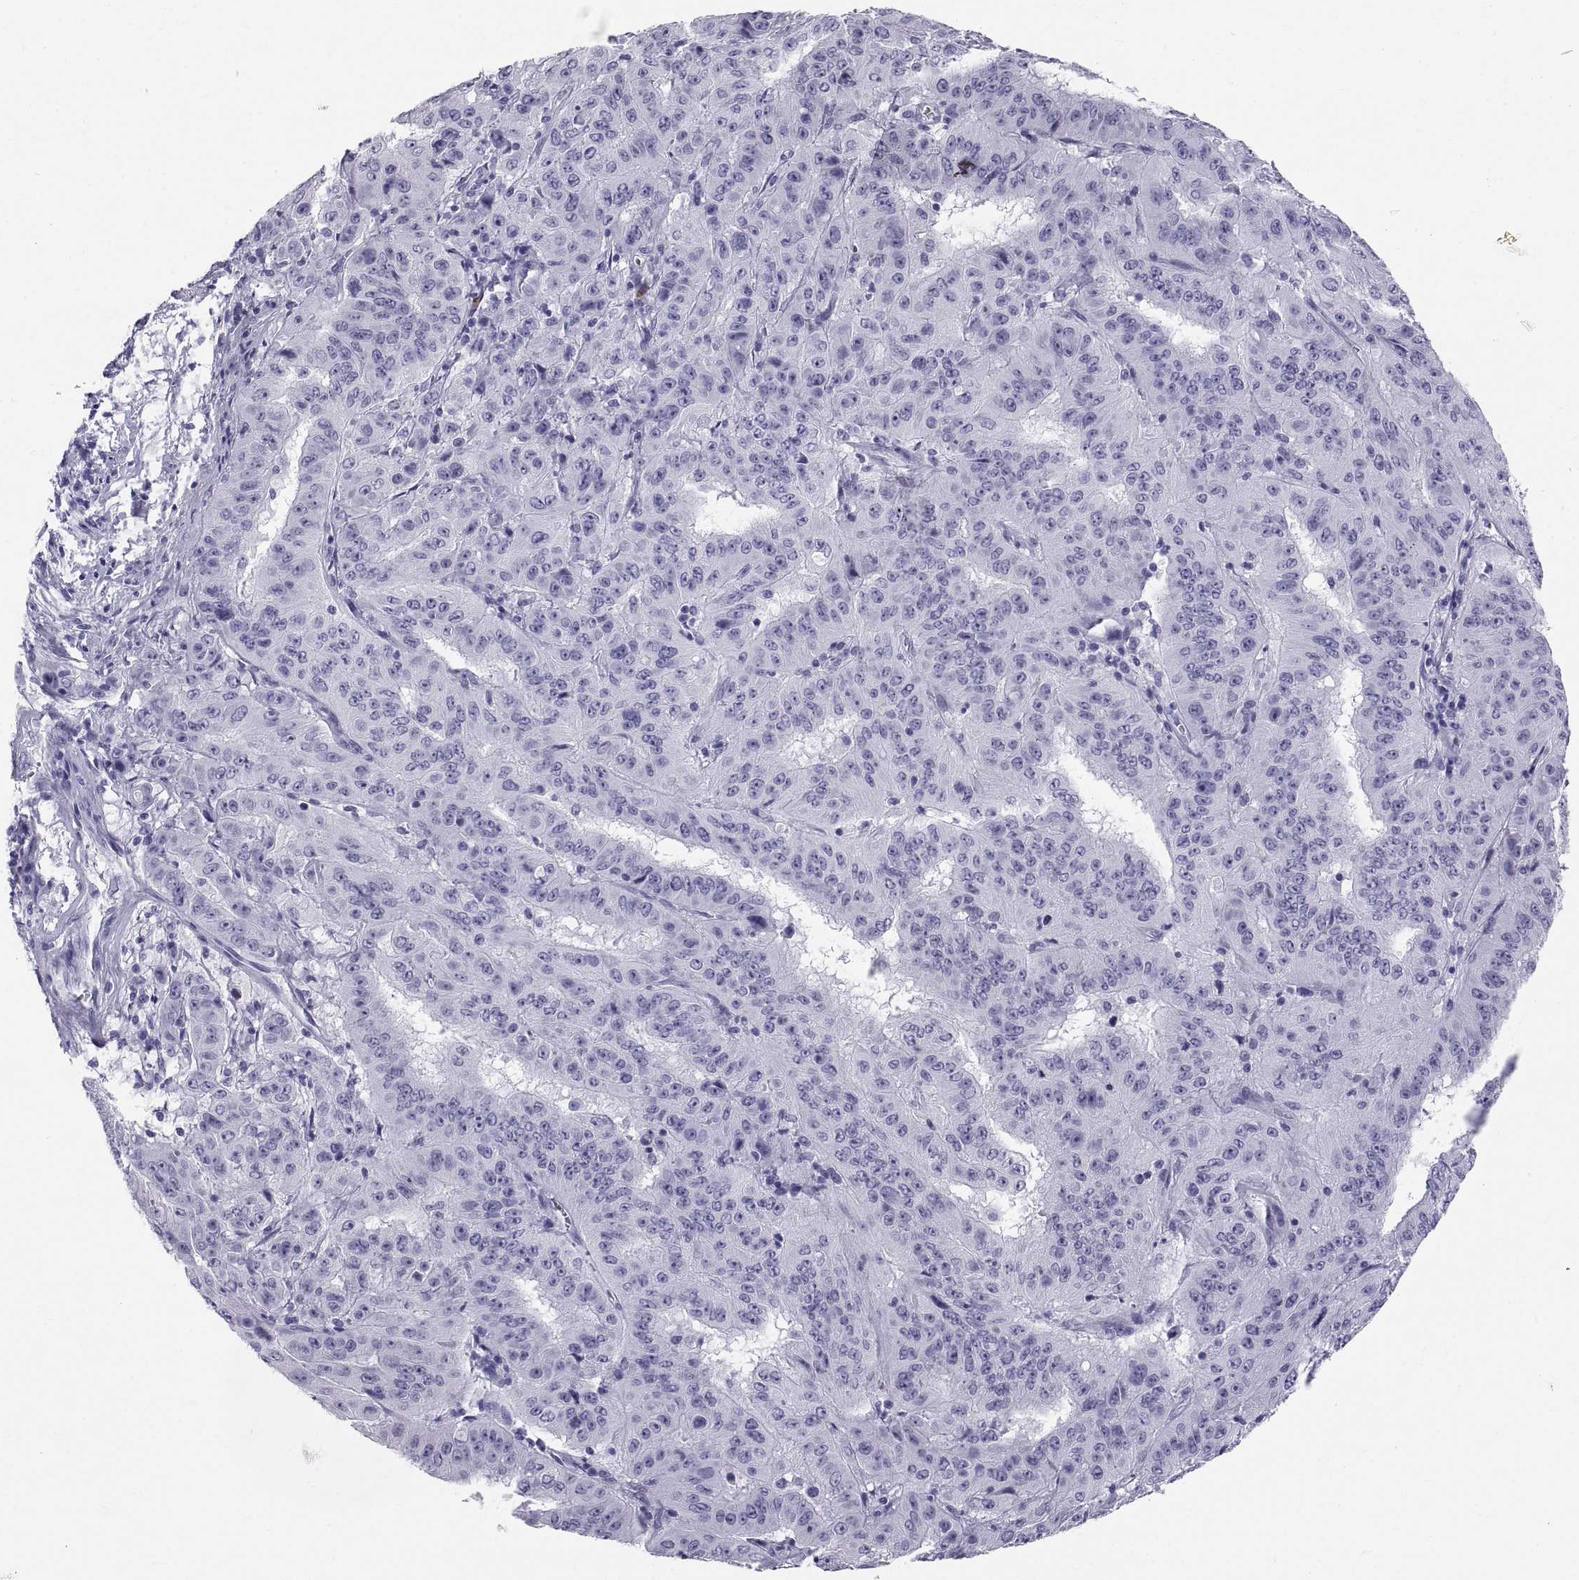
{"staining": {"intensity": "negative", "quantity": "none", "location": "none"}, "tissue": "pancreatic cancer", "cell_type": "Tumor cells", "image_type": "cancer", "snomed": [{"axis": "morphology", "description": "Adenocarcinoma, NOS"}, {"axis": "topography", "description": "Pancreas"}], "caption": "Human adenocarcinoma (pancreatic) stained for a protein using IHC displays no staining in tumor cells.", "gene": "CT47A10", "patient": {"sex": "male", "age": 63}}